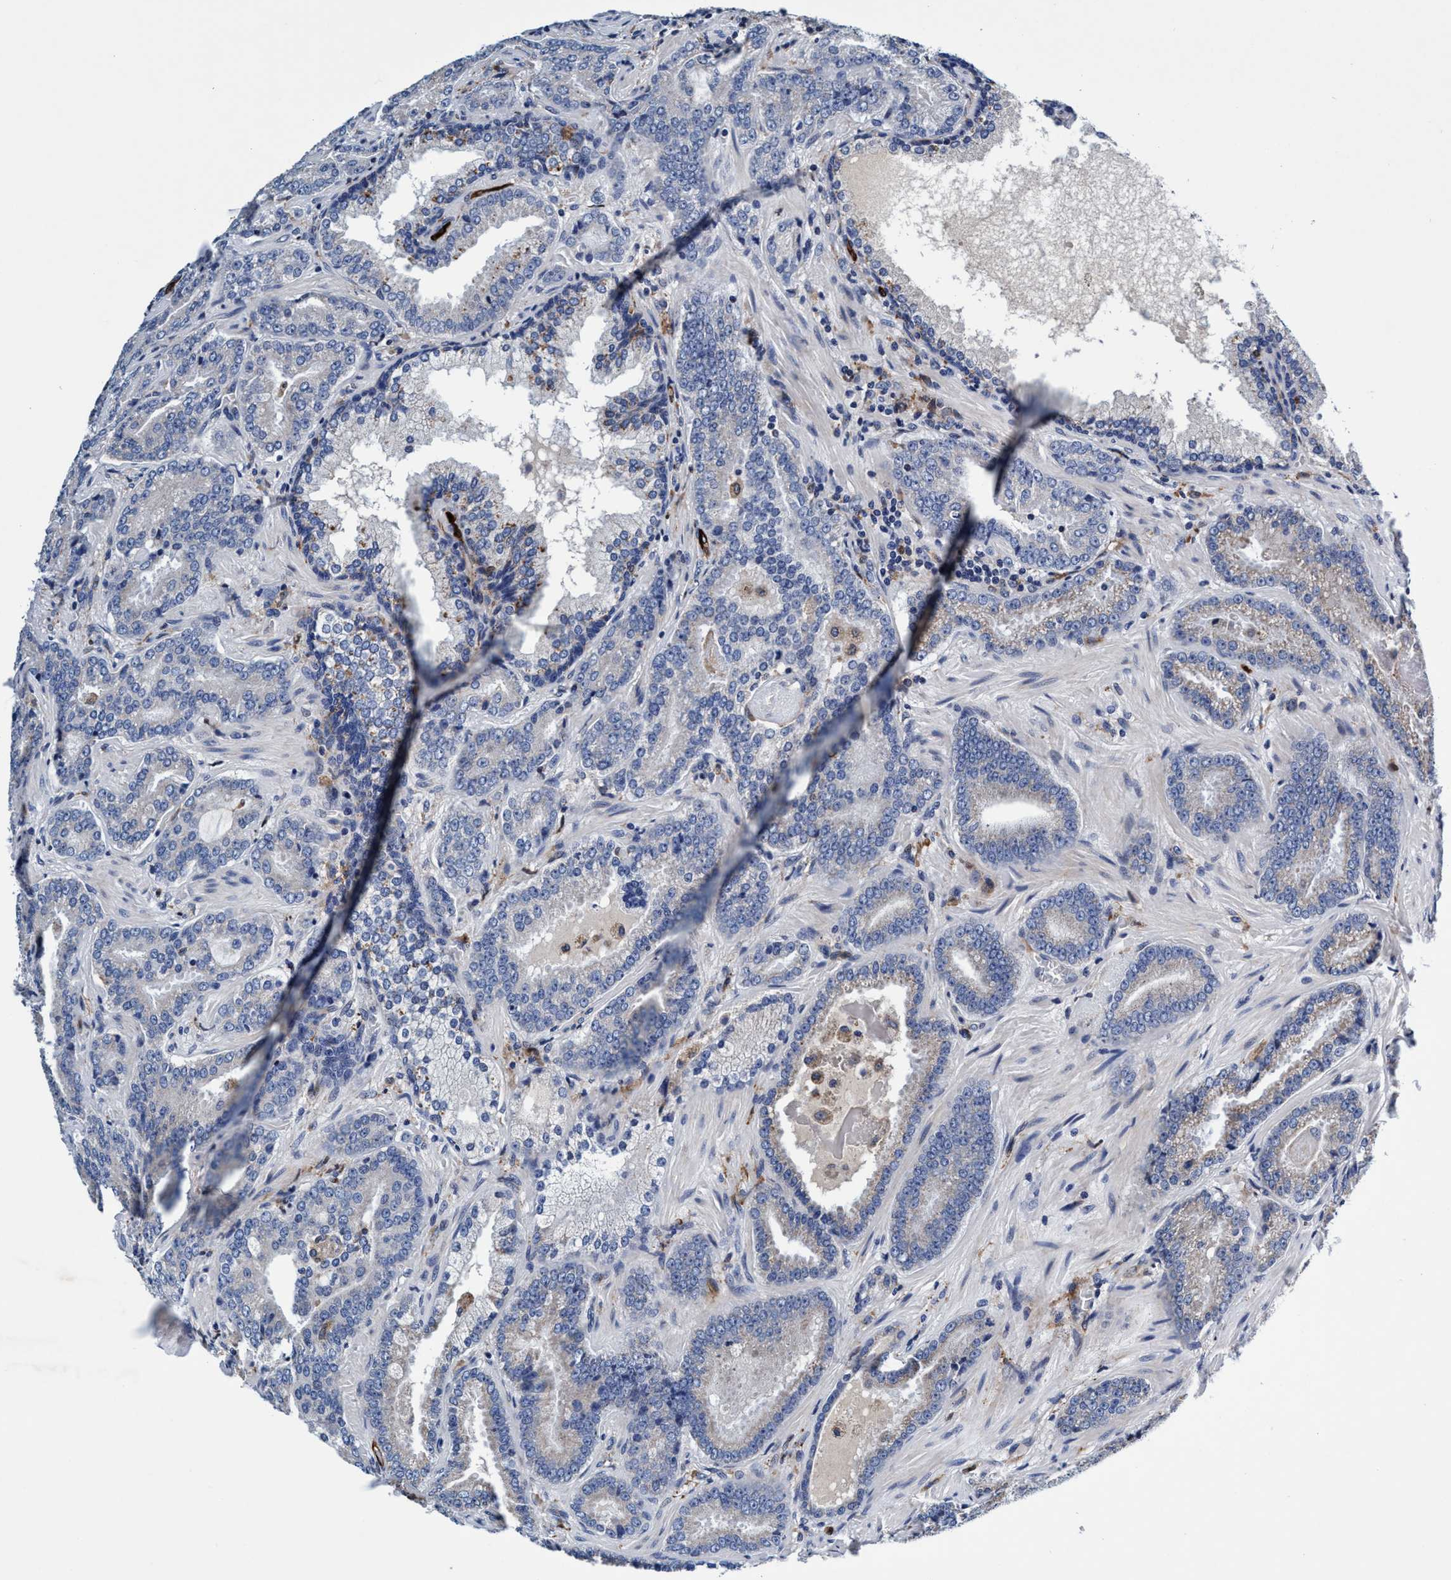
{"staining": {"intensity": "negative", "quantity": "none", "location": "none"}, "tissue": "prostate cancer", "cell_type": "Tumor cells", "image_type": "cancer", "snomed": [{"axis": "morphology", "description": "Adenocarcinoma, Low grade"}, {"axis": "topography", "description": "Prostate"}], "caption": "DAB (3,3'-diaminobenzidine) immunohistochemical staining of human adenocarcinoma (low-grade) (prostate) shows no significant staining in tumor cells.", "gene": "UBALD2", "patient": {"sex": "male", "age": 51}}